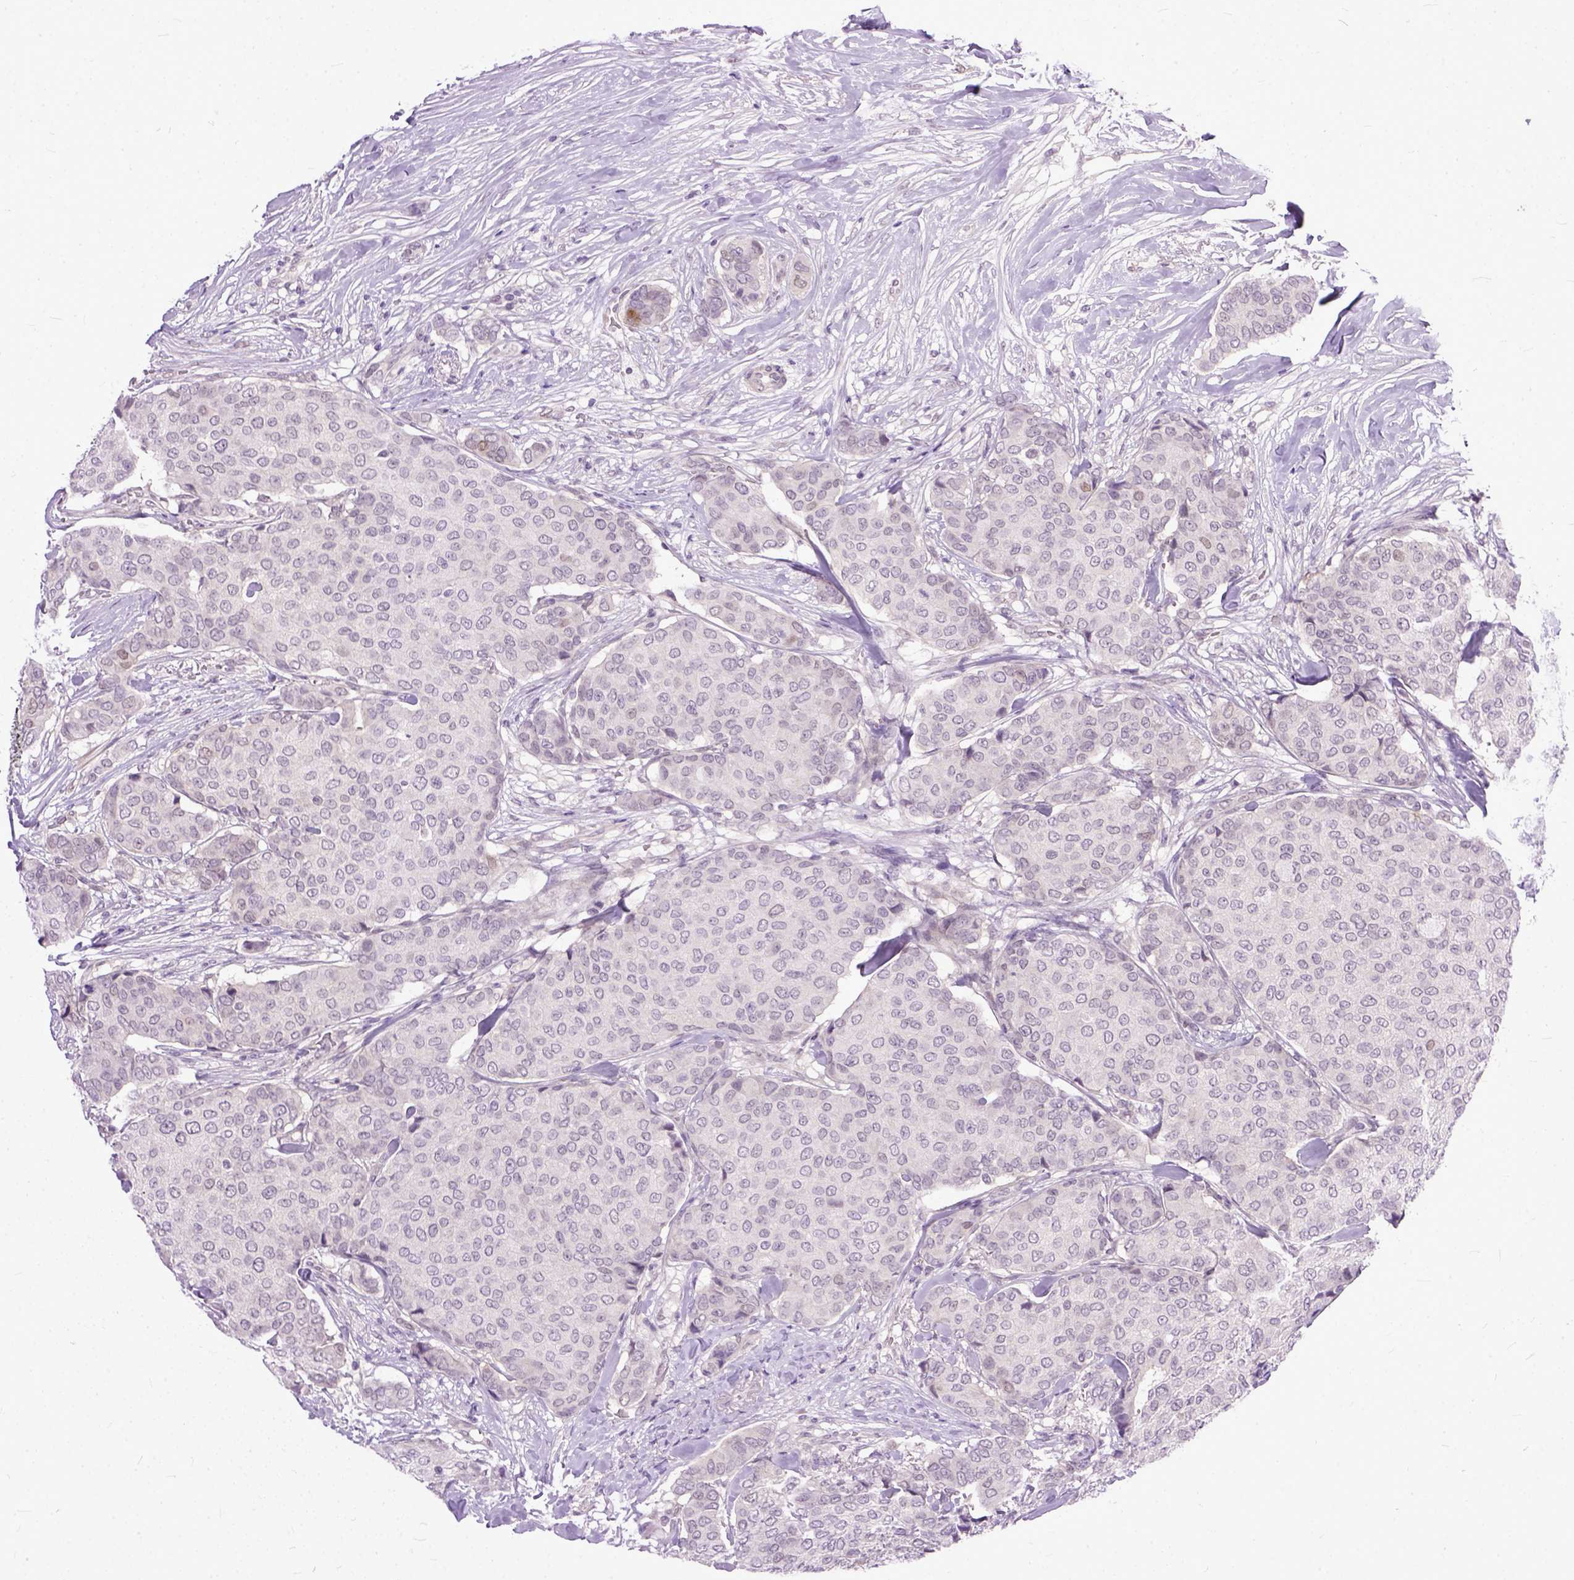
{"staining": {"intensity": "negative", "quantity": "none", "location": "none"}, "tissue": "breast cancer", "cell_type": "Tumor cells", "image_type": "cancer", "snomed": [{"axis": "morphology", "description": "Duct carcinoma"}, {"axis": "topography", "description": "Breast"}], "caption": "IHC of human breast intraductal carcinoma displays no staining in tumor cells.", "gene": "TCEAL7", "patient": {"sex": "female", "age": 75}}